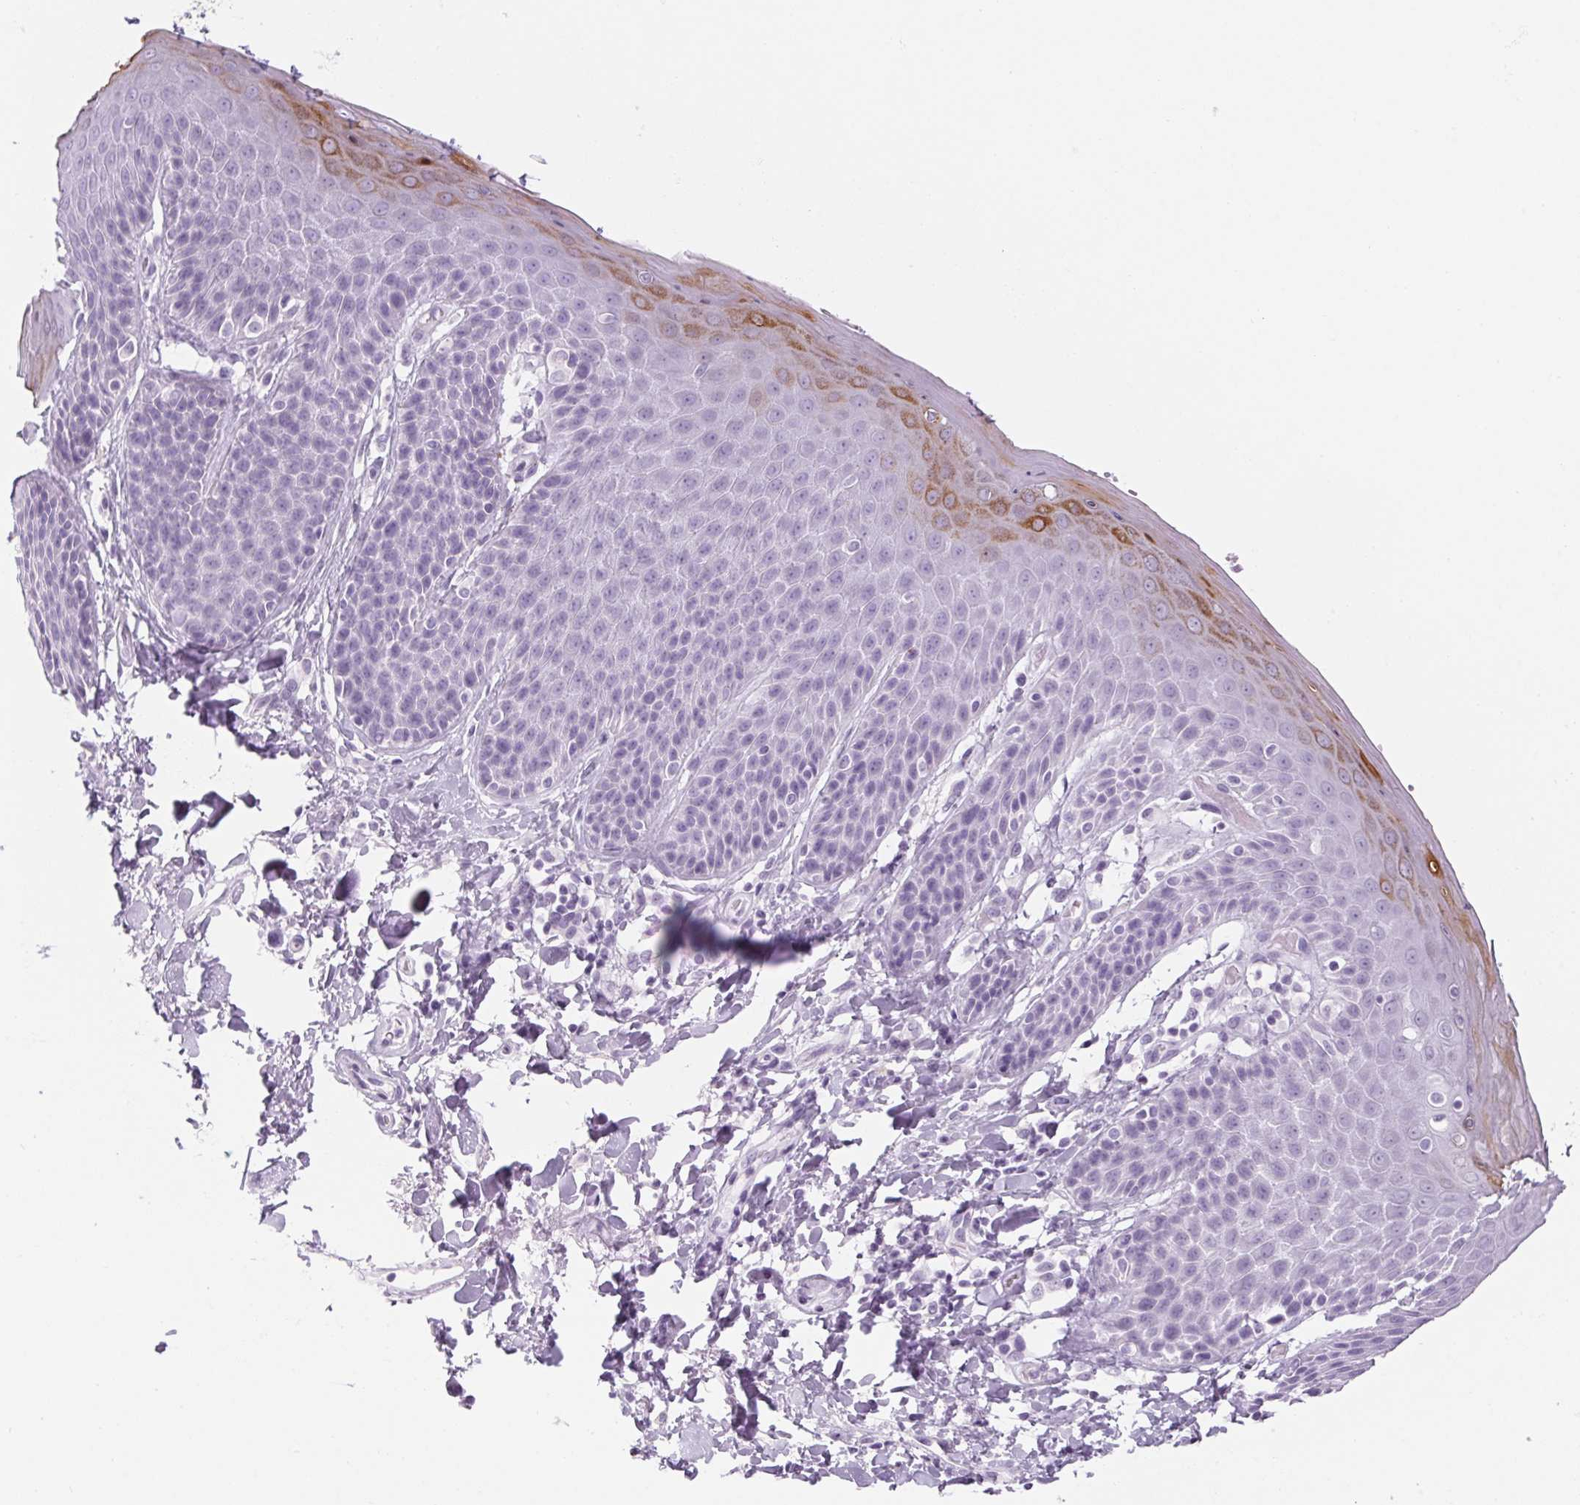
{"staining": {"intensity": "moderate", "quantity": "<25%", "location": "cytoplasmic/membranous"}, "tissue": "skin", "cell_type": "Epidermal cells", "image_type": "normal", "snomed": [{"axis": "morphology", "description": "Normal tissue, NOS"}, {"axis": "topography", "description": "Anal"}, {"axis": "topography", "description": "Peripheral nerve tissue"}], "caption": "Brown immunohistochemical staining in normal human skin shows moderate cytoplasmic/membranous positivity in approximately <25% of epidermal cells. (DAB IHC, brown staining for protein, blue staining for nuclei).", "gene": "RPTN", "patient": {"sex": "male", "age": 51}}